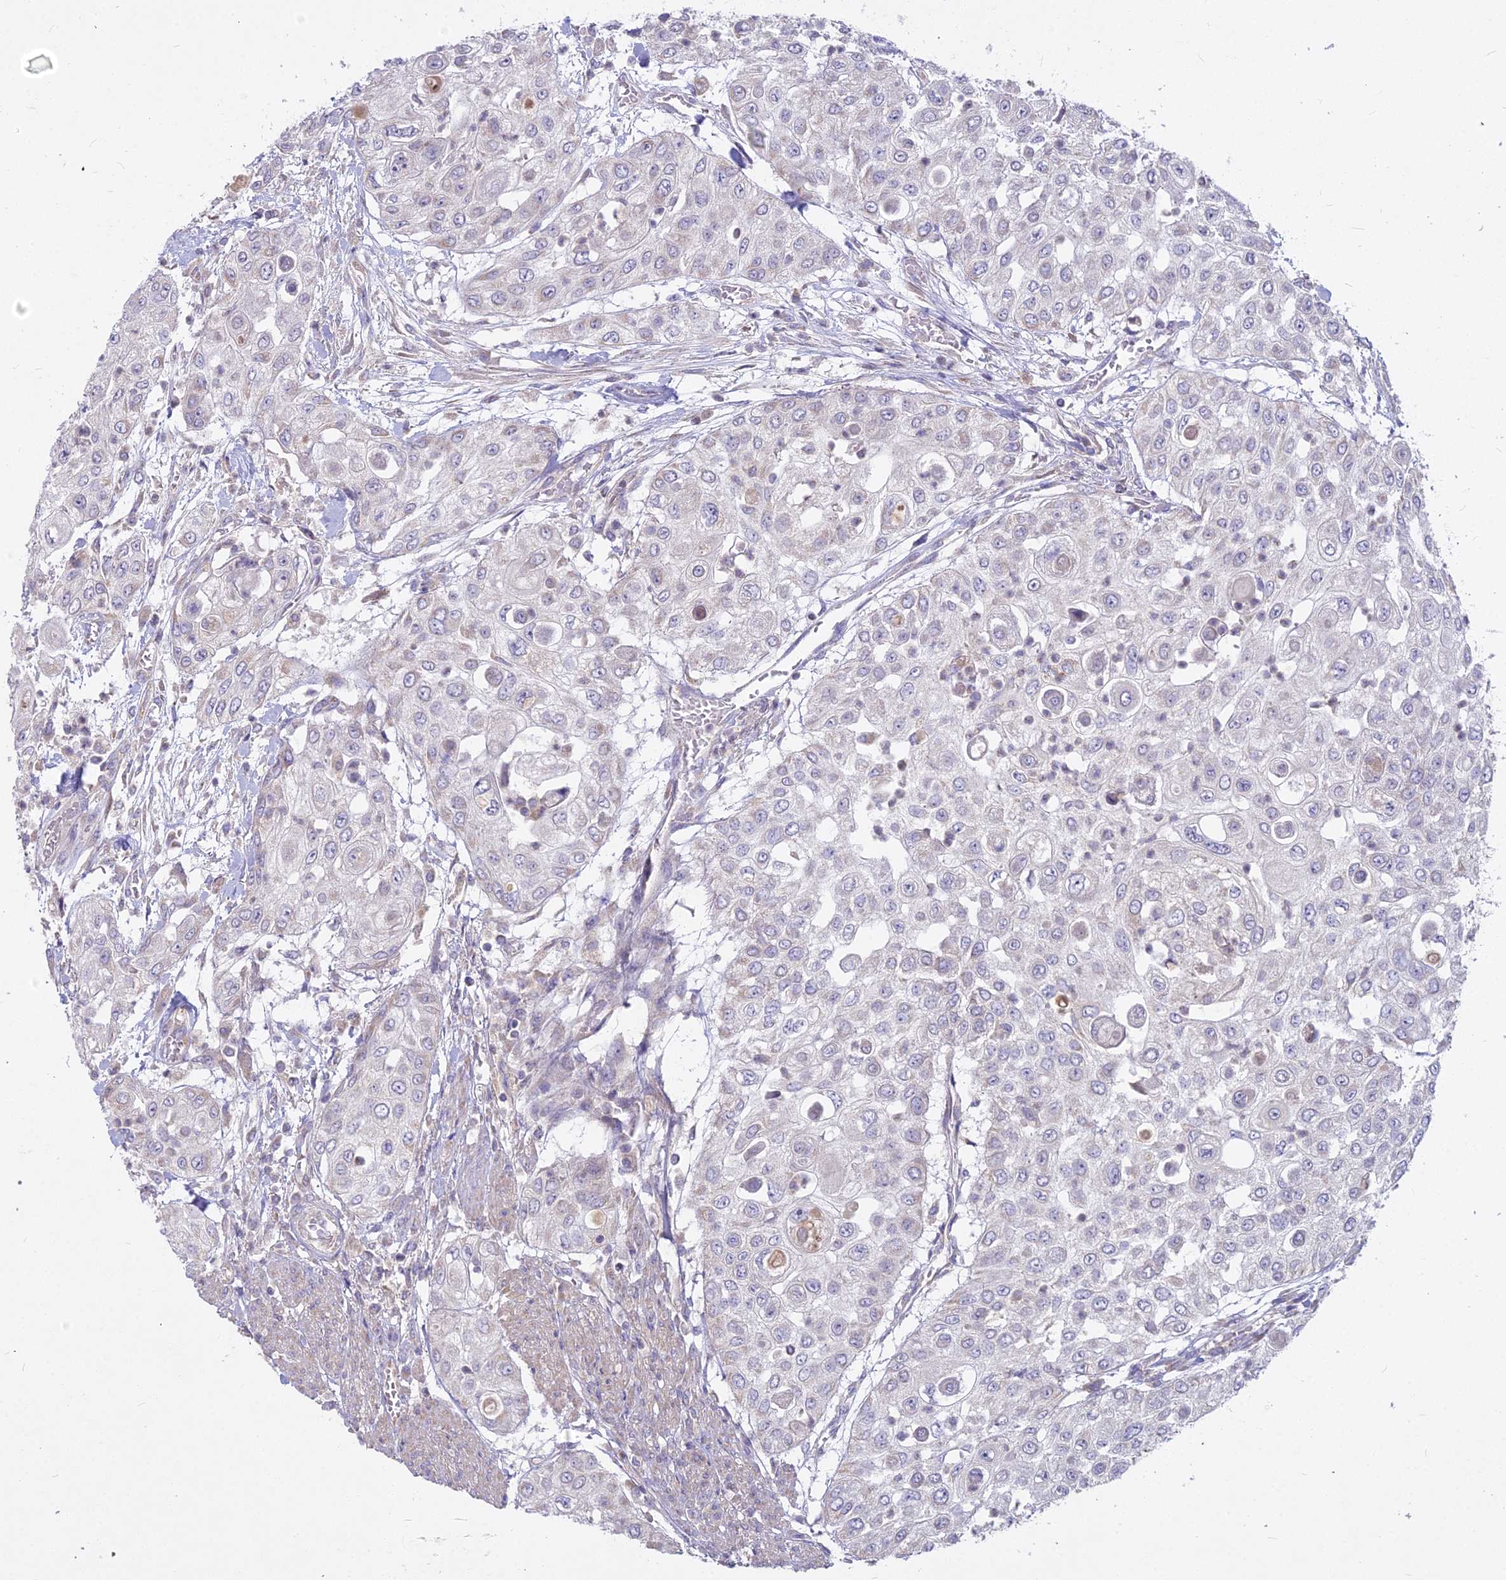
{"staining": {"intensity": "negative", "quantity": "none", "location": "none"}, "tissue": "urothelial cancer", "cell_type": "Tumor cells", "image_type": "cancer", "snomed": [{"axis": "morphology", "description": "Urothelial carcinoma, High grade"}, {"axis": "topography", "description": "Urinary bladder"}], "caption": "Photomicrograph shows no protein positivity in tumor cells of urothelial carcinoma (high-grade) tissue. (Stains: DAB immunohistochemistry with hematoxylin counter stain, Microscopy: brightfield microscopy at high magnification).", "gene": "MICU2", "patient": {"sex": "female", "age": 79}}